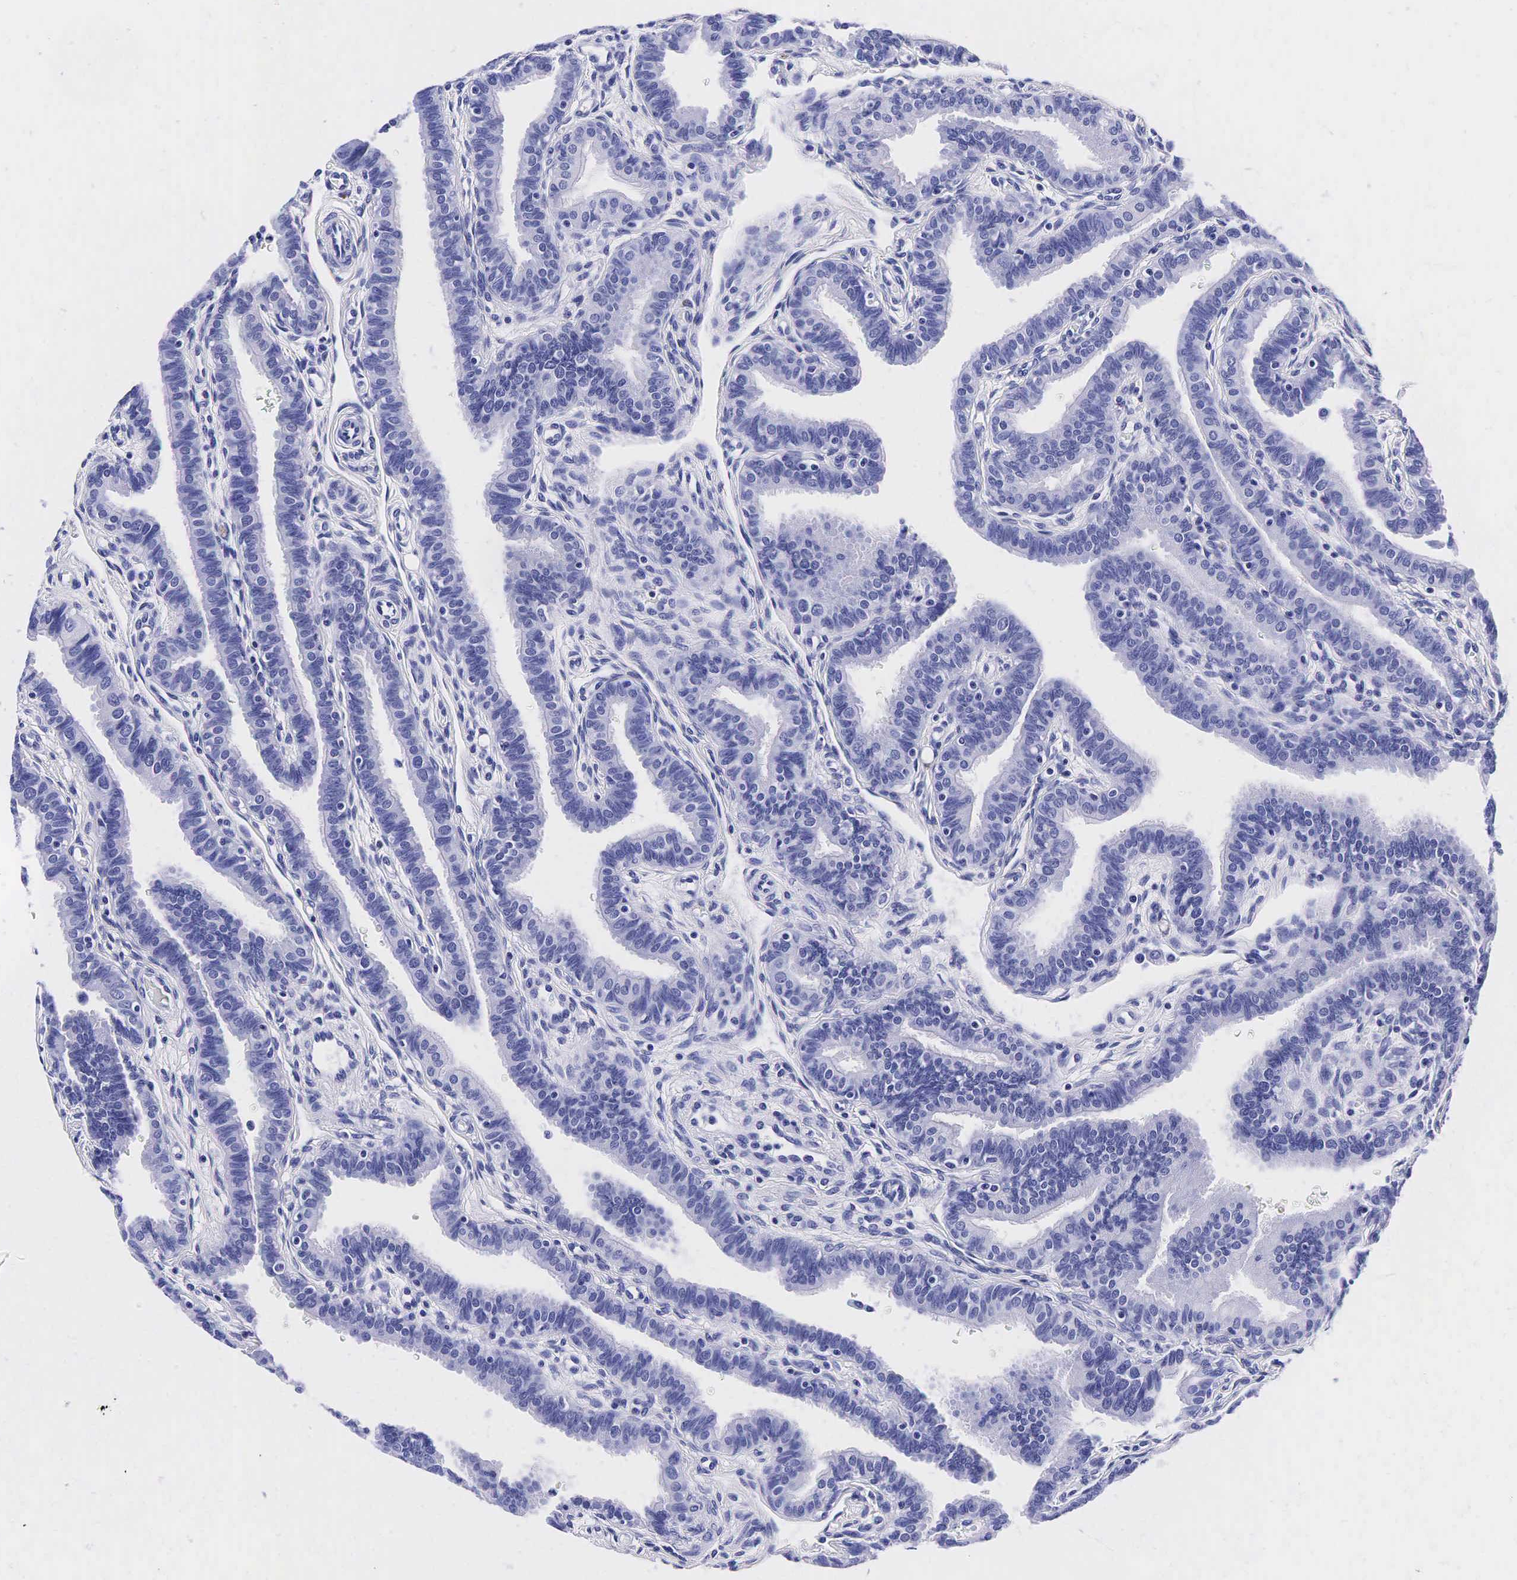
{"staining": {"intensity": "negative", "quantity": "none", "location": "none"}, "tissue": "fallopian tube", "cell_type": "Glandular cells", "image_type": "normal", "snomed": [{"axis": "morphology", "description": "Normal tissue, NOS"}, {"axis": "topography", "description": "Fallopian tube"}], "caption": "Glandular cells are negative for protein expression in benign human fallopian tube. (Brightfield microscopy of DAB (3,3'-diaminobenzidine) immunohistochemistry (IHC) at high magnification).", "gene": "KLK3", "patient": {"sex": "female", "age": 32}}